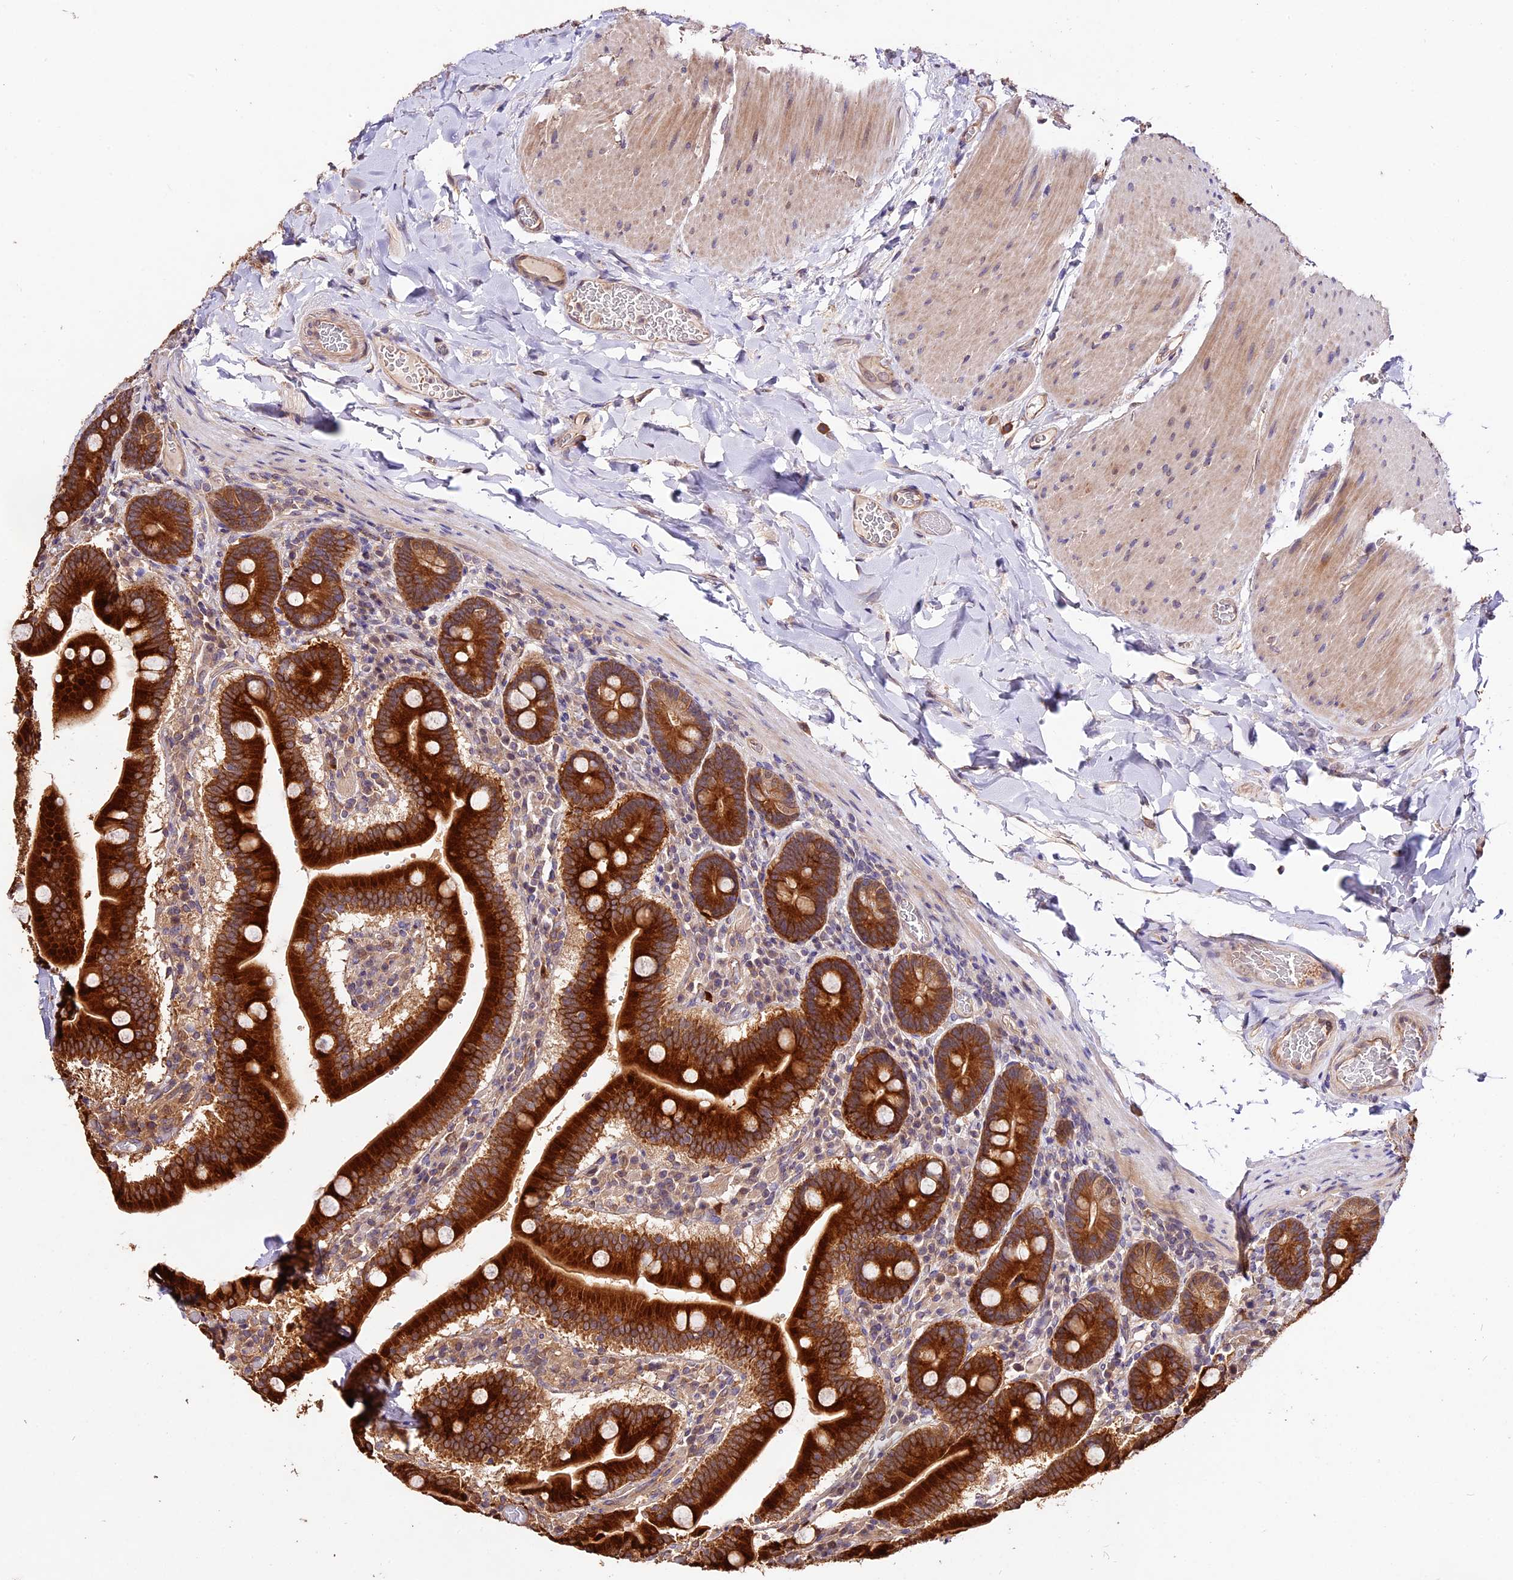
{"staining": {"intensity": "strong", "quantity": ">75%", "location": "cytoplasmic/membranous"}, "tissue": "duodenum", "cell_type": "Glandular cells", "image_type": "normal", "snomed": [{"axis": "morphology", "description": "Normal tissue, NOS"}, {"axis": "topography", "description": "Duodenum"}], "caption": "DAB immunohistochemical staining of normal duodenum demonstrates strong cytoplasmic/membranous protein staining in about >75% of glandular cells. The staining was performed using DAB, with brown indicating positive protein expression. Nuclei are stained blue with hematoxylin.", "gene": "CES3", "patient": {"sex": "female", "age": 62}}